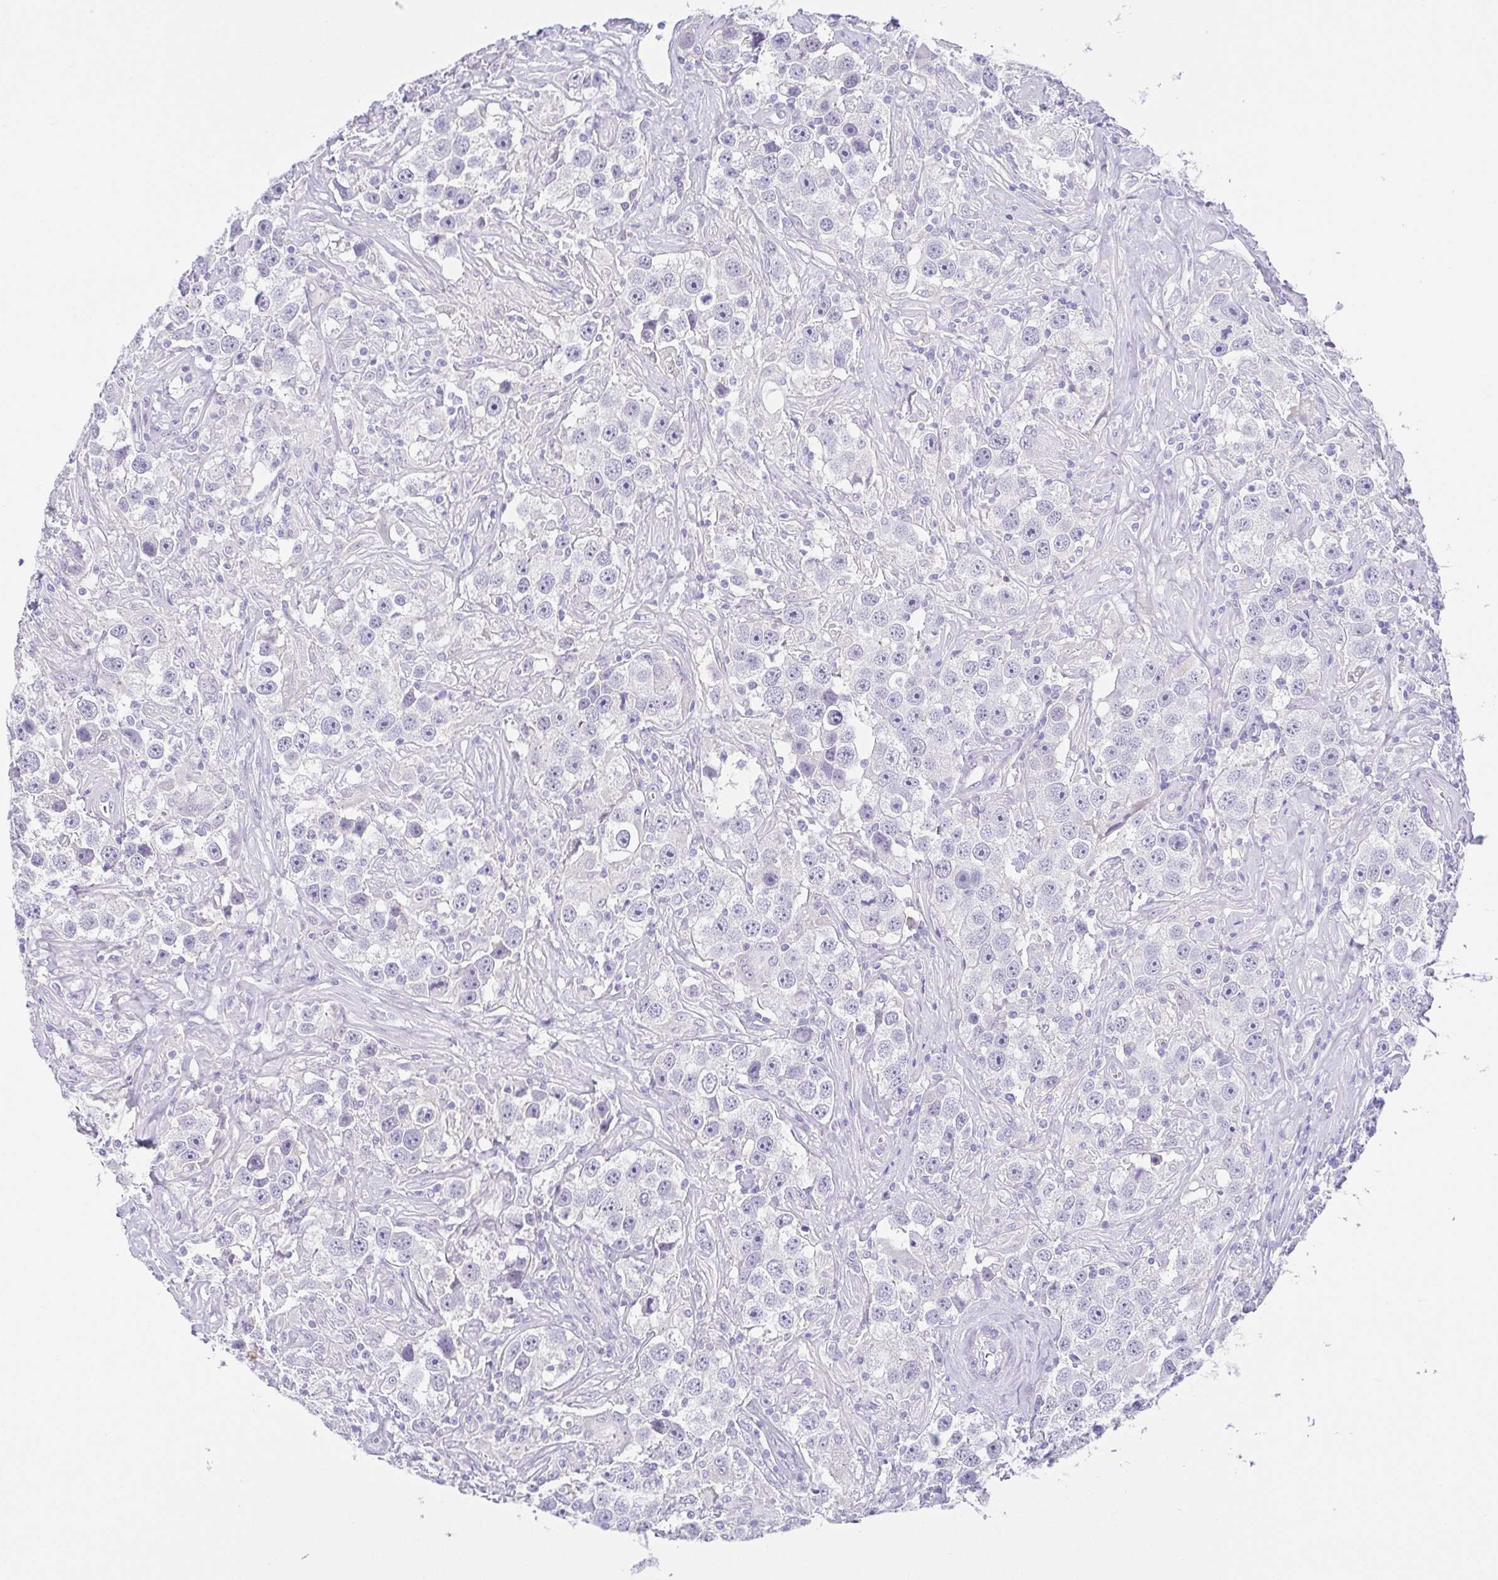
{"staining": {"intensity": "negative", "quantity": "none", "location": "none"}, "tissue": "testis cancer", "cell_type": "Tumor cells", "image_type": "cancer", "snomed": [{"axis": "morphology", "description": "Seminoma, NOS"}, {"axis": "topography", "description": "Testis"}], "caption": "Immunohistochemical staining of human testis seminoma demonstrates no significant expression in tumor cells.", "gene": "HAPLN2", "patient": {"sex": "male", "age": 49}}